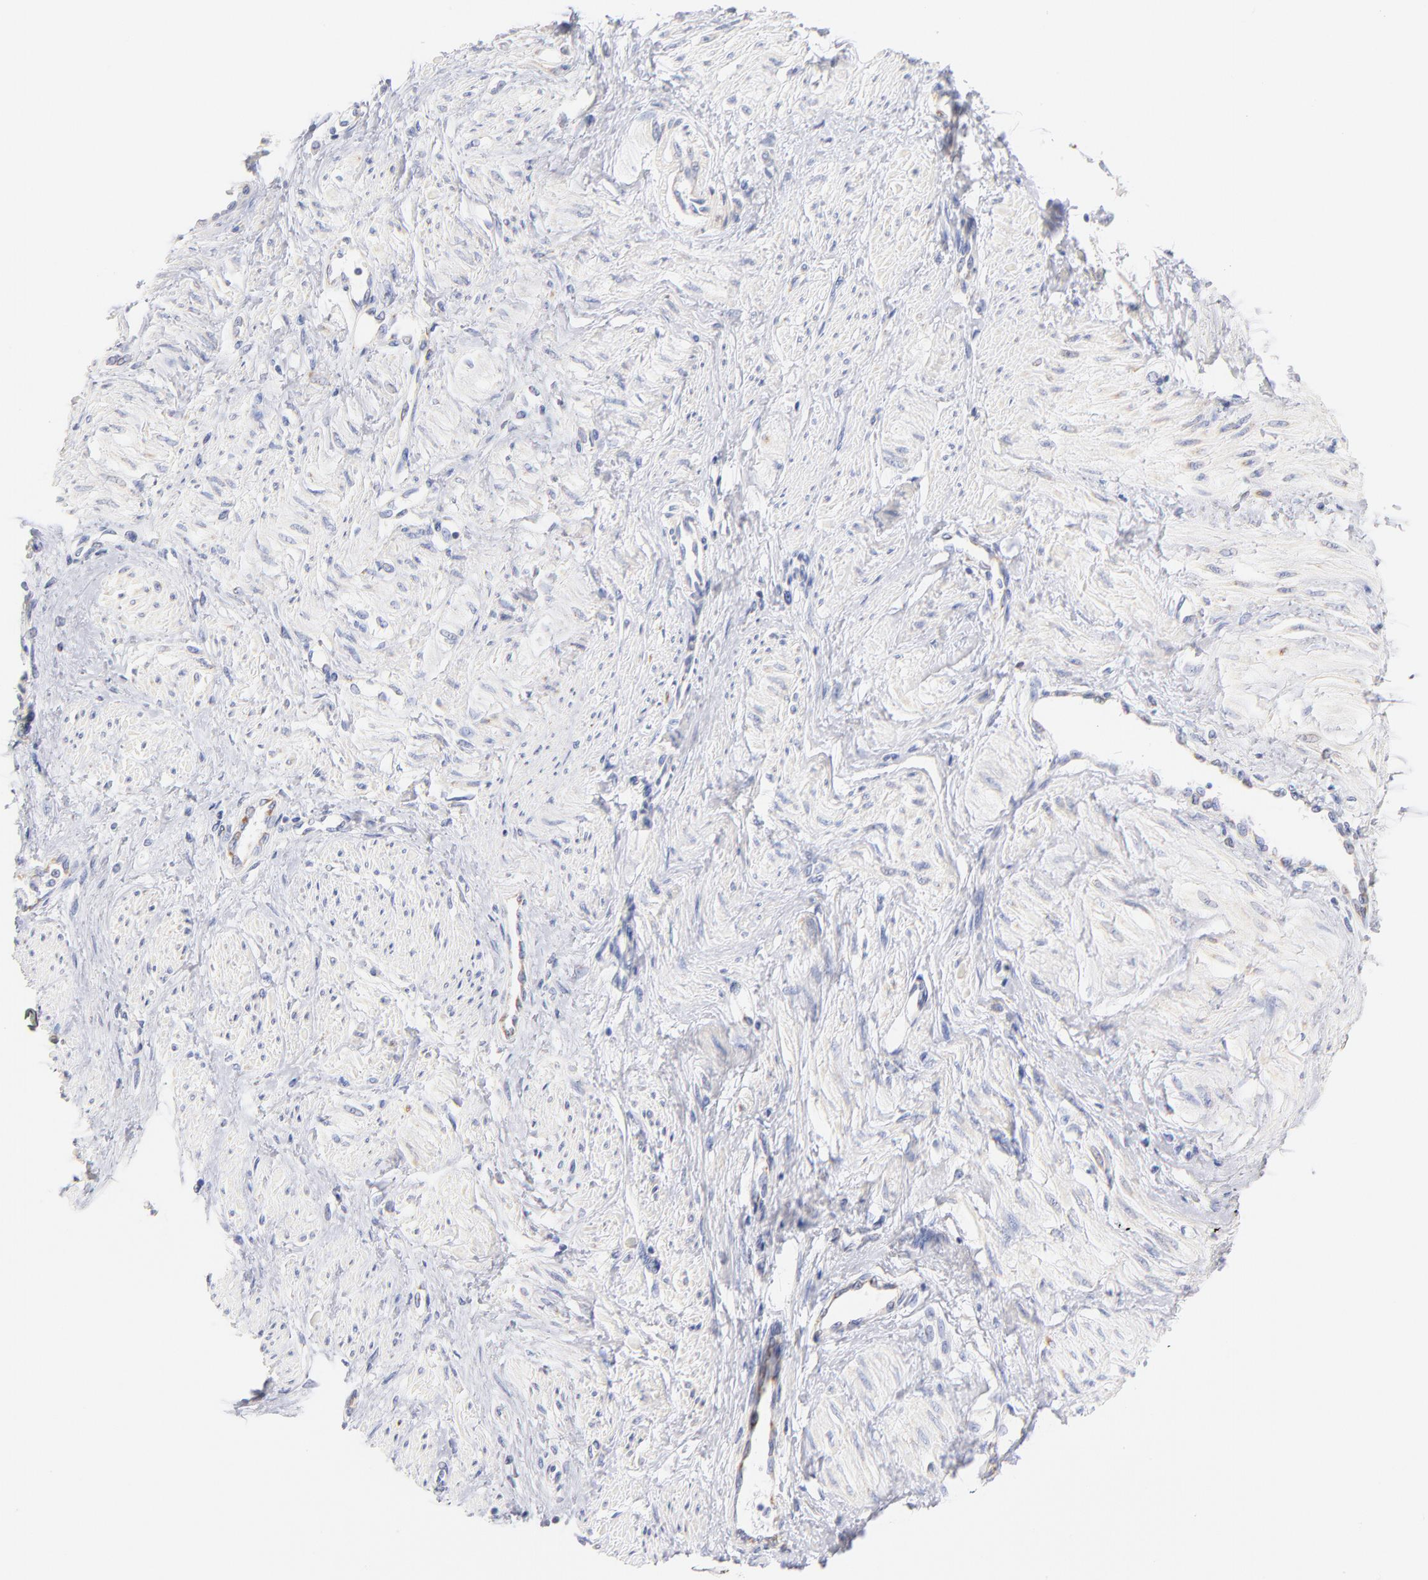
{"staining": {"intensity": "negative", "quantity": "none", "location": "none"}, "tissue": "smooth muscle", "cell_type": "Smooth muscle cells", "image_type": "normal", "snomed": [{"axis": "morphology", "description": "Normal tissue, NOS"}, {"axis": "topography", "description": "Smooth muscle"}, {"axis": "topography", "description": "Uterus"}], "caption": "Histopathology image shows no protein staining in smooth muscle cells of unremarkable smooth muscle.", "gene": "AIFM1", "patient": {"sex": "female", "age": 39}}